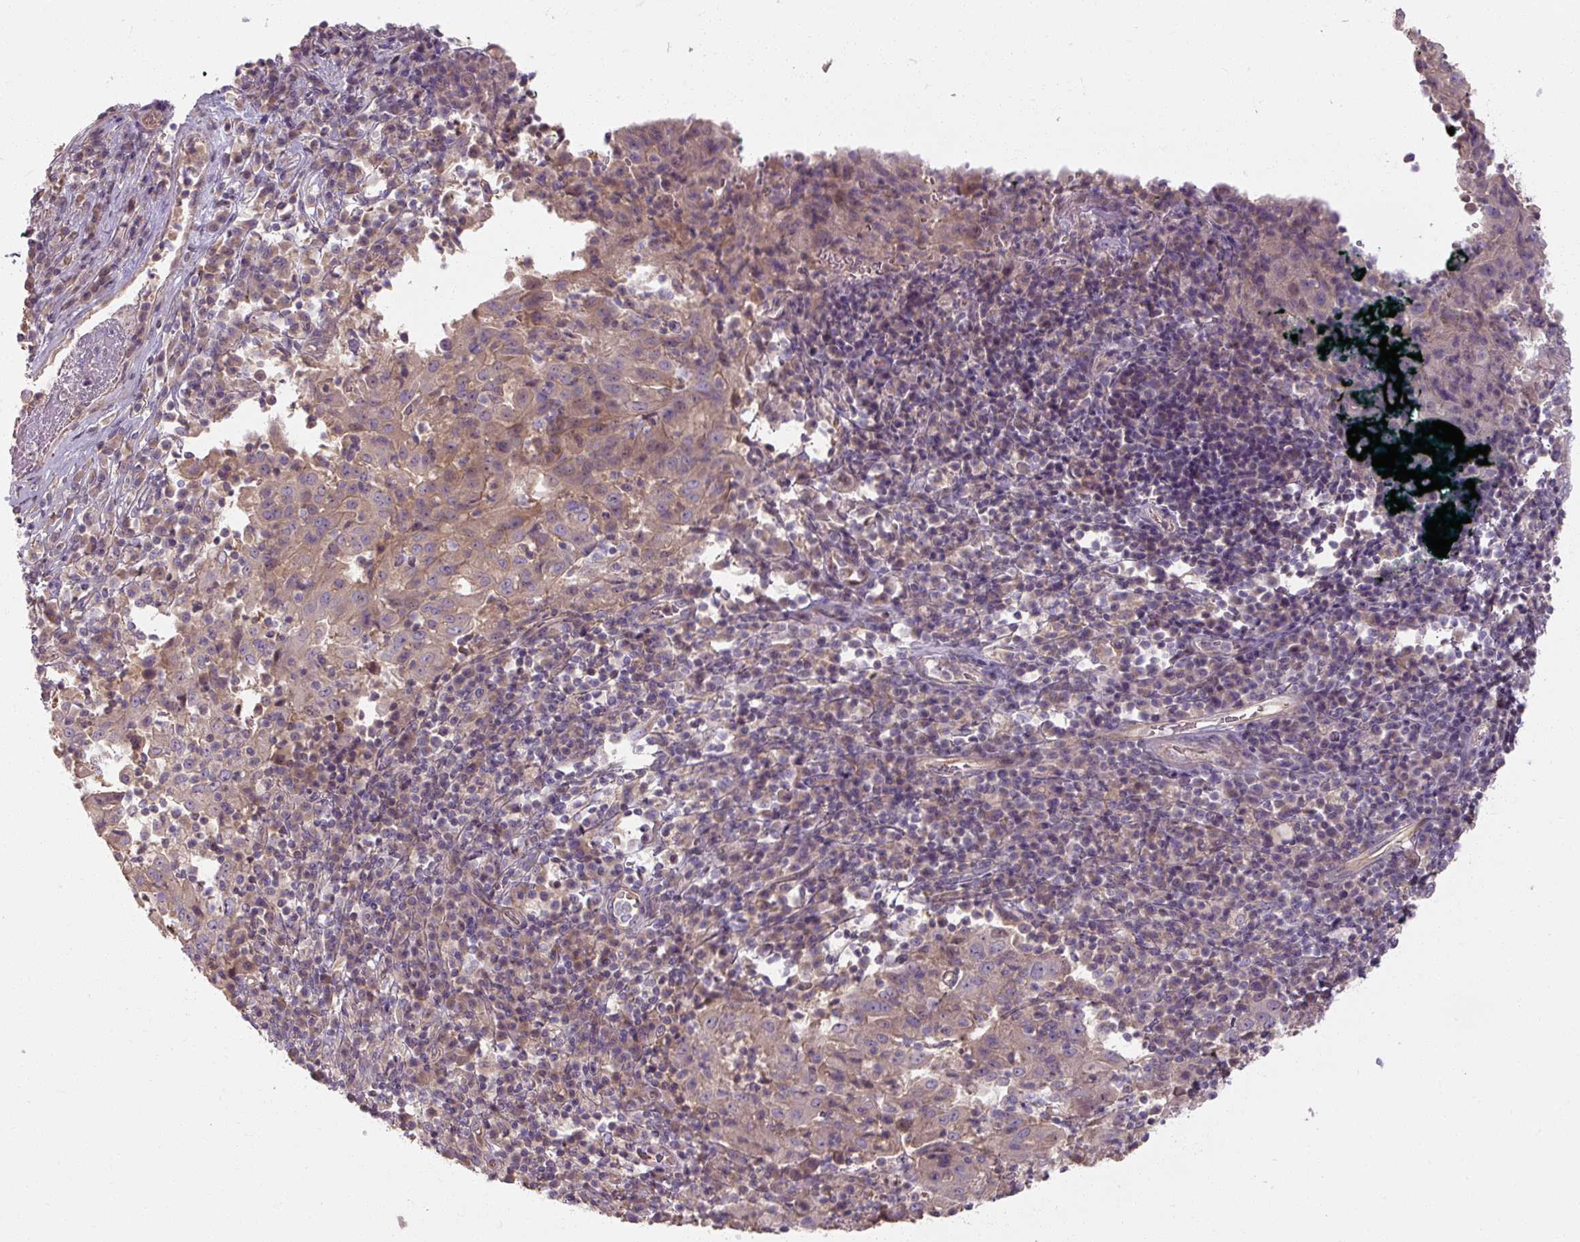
{"staining": {"intensity": "weak", "quantity": ">75%", "location": "cytoplasmic/membranous"}, "tissue": "pancreatic cancer", "cell_type": "Tumor cells", "image_type": "cancer", "snomed": [{"axis": "morphology", "description": "Adenocarcinoma, NOS"}, {"axis": "topography", "description": "Pancreas"}], "caption": "Immunohistochemical staining of adenocarcinoma (pancreatic) exhibits low levels of weak cytoplasmic/membranous positivity in approximately >75% of tumor cells.", "gene": "RB1CC1", "patient": {"sex": "male", "age": 63}}